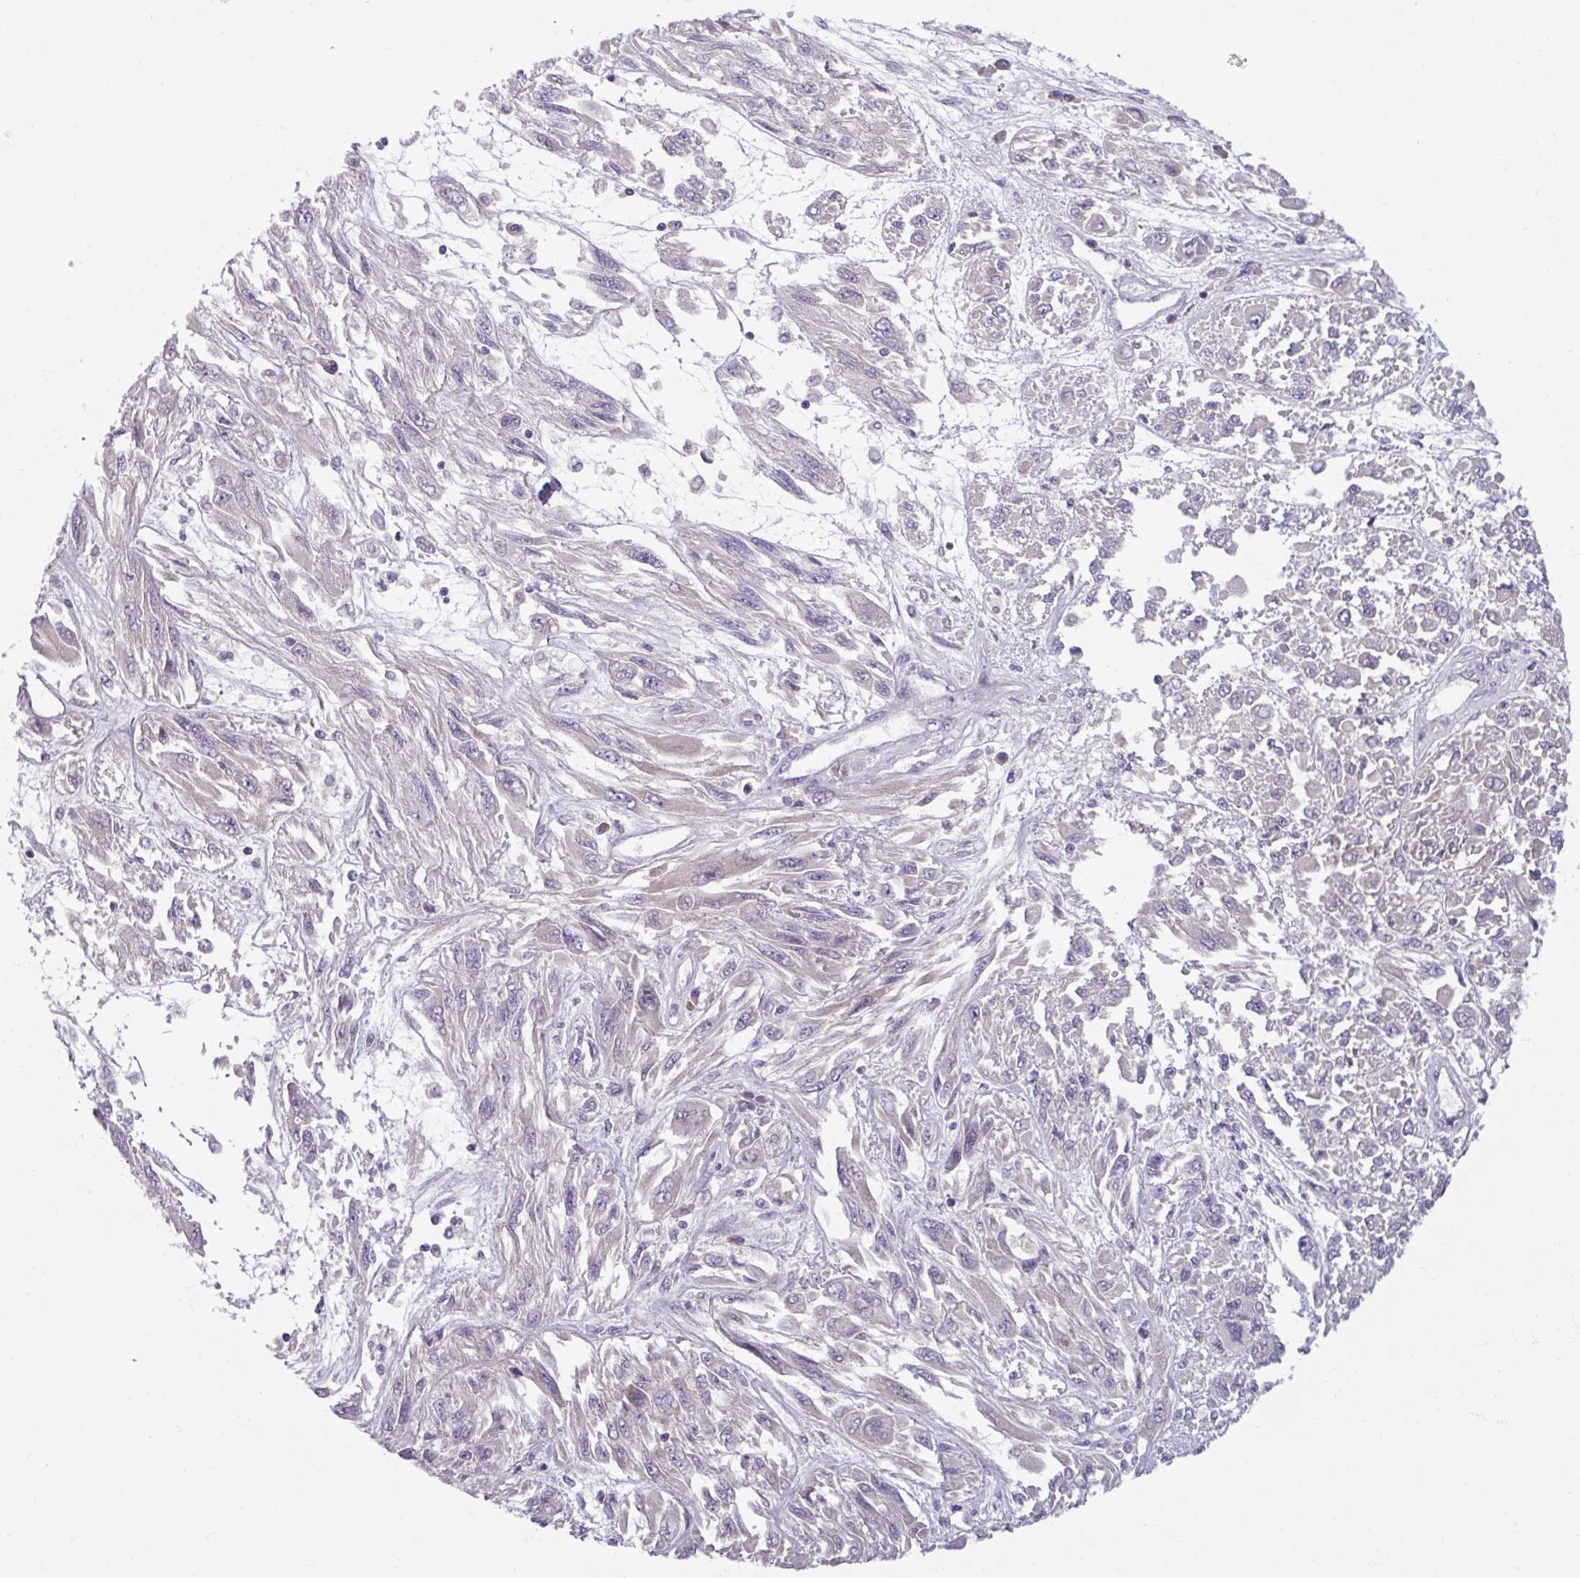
{"staining": {"intensity": "negative", "quantity": "none", "location": "none"}, "tissue": "melanoma", "cell_type": "Tumor cells", "image_type": "cancer", "snomed": [{"axis": "morphology", "description": "Malignant melanoma, NOS"}, {"axis": "topography", "description": "Skin"}], "caption": "Human melanoma stained for a protein using IHC demonstrates no expression in tumor cells.", "gene": "SMIM11", "patient": {"sex": "female", "age": 91}}